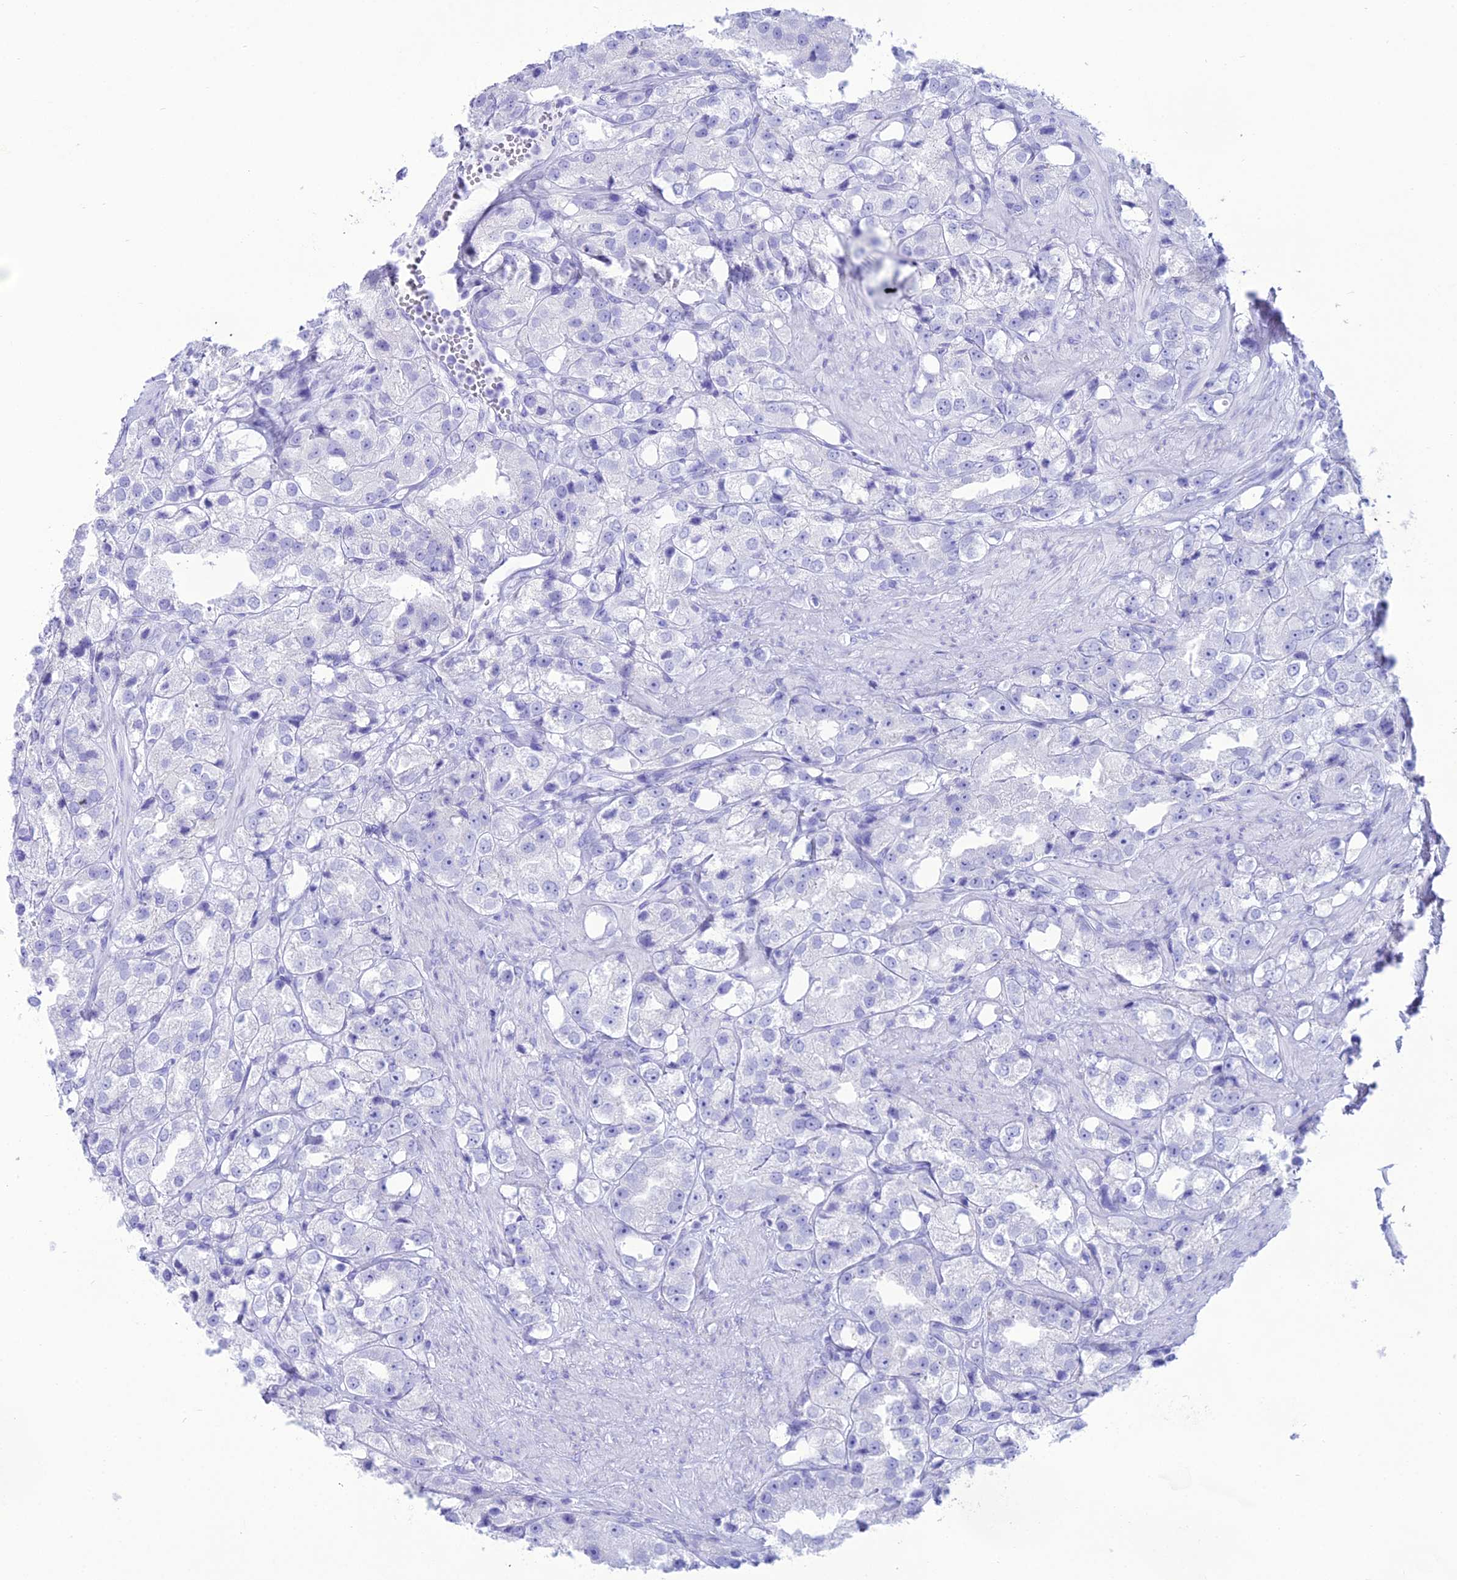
{"staining": {"intensity": "negative", "quantity": "none", "location": "none"}, "tissue": "prostate cancer", "cell_type": "Tumor cells", "image_type": "cancer", "snomed": [{"axis": "morphology", "description": "Adenocarcinoma, NOS"}, {"axis": "topography", "description": "Prostate"}], "caption": "This micrograph is of prostate cancer stained with immunohistochemistry to label a protein in brown with the nuclei are counter-stained blue. There is no positivity in tumor cells. (DAB IHC visualized using brightfield microscopy, high magnification).", "gene": "PNMA5", "patient": {"sex": "male", "age": 79}}